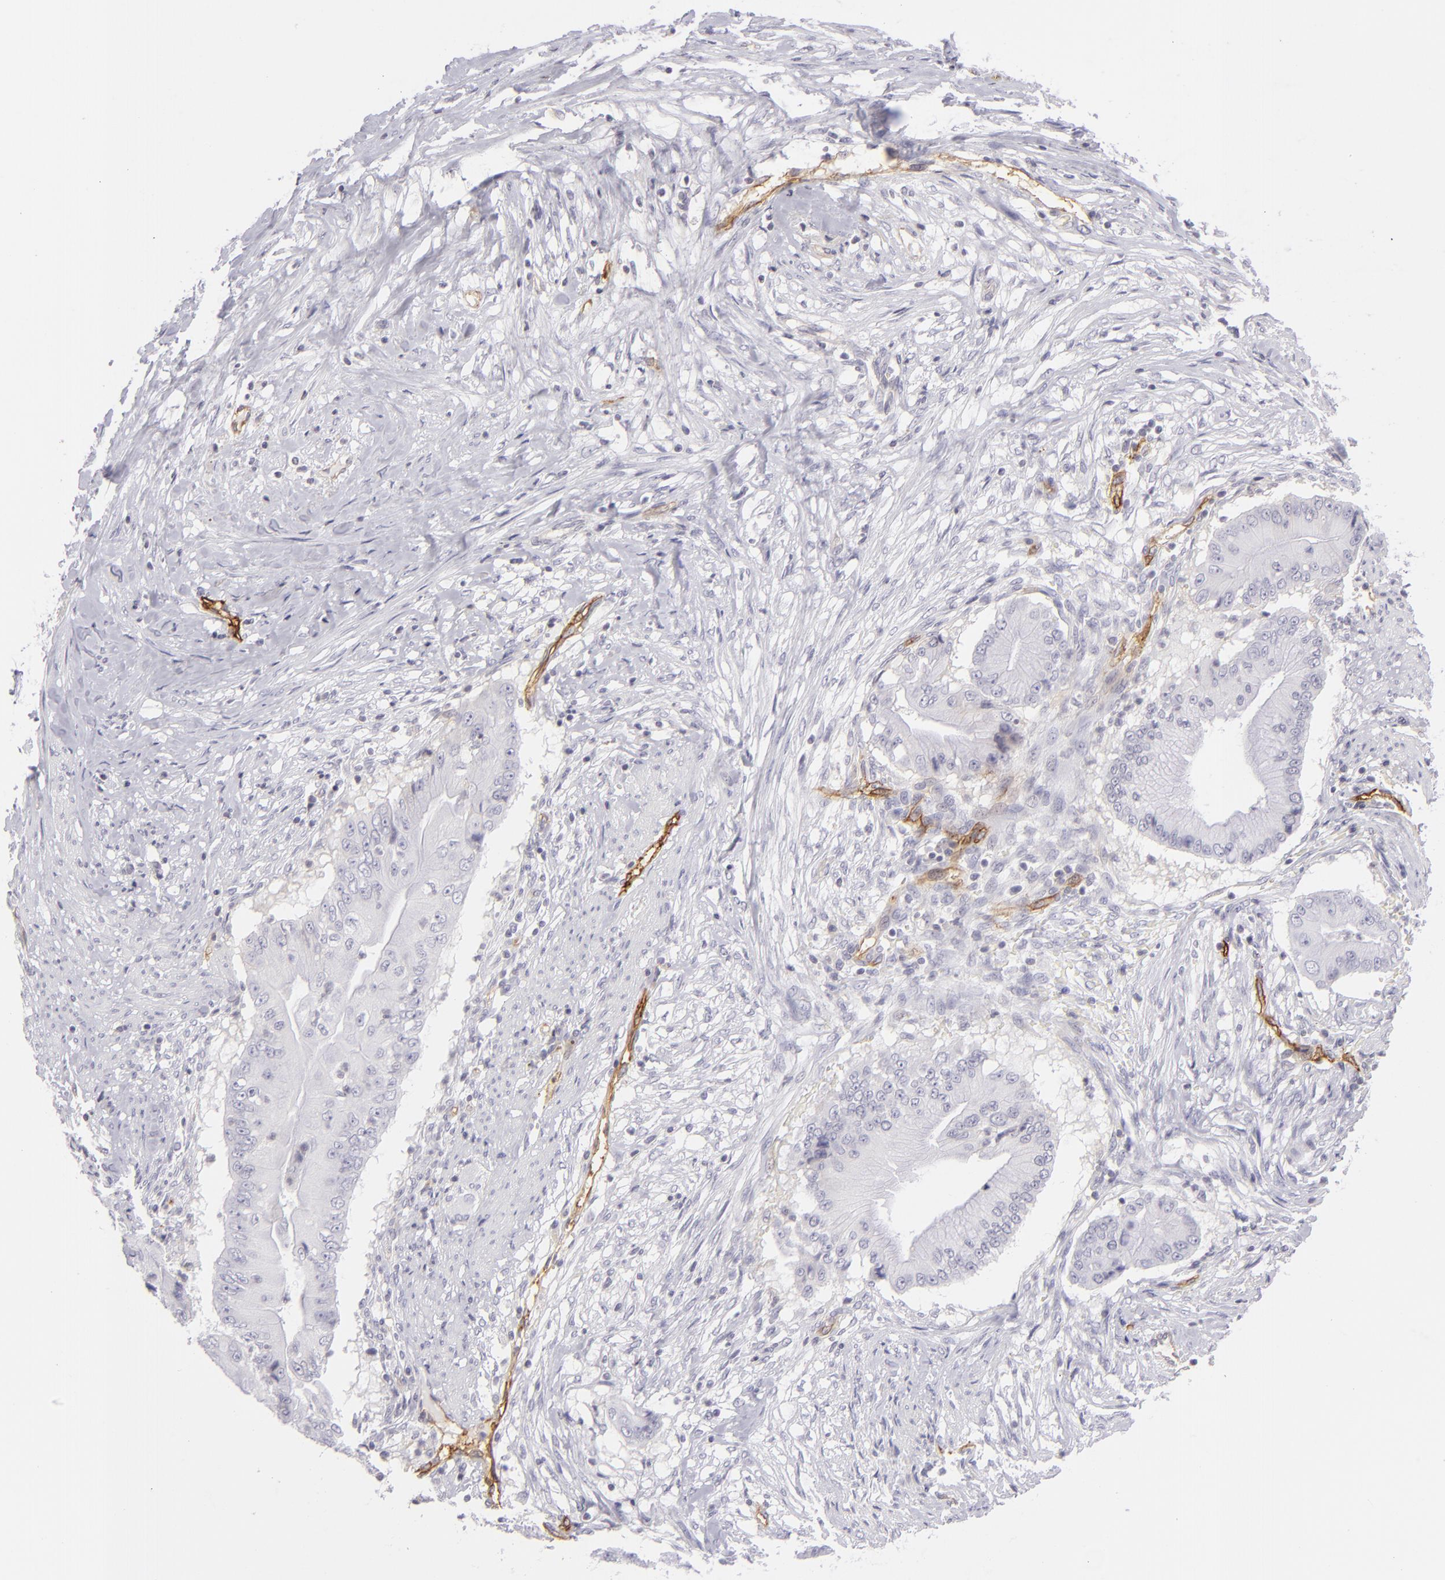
{"staining": {"intensity": "negative", "quantity": "none", "location": "none"}, "tissue": "pancreatic cancer", "cell_type": "Tumor cells", "image_type": "cancer", "snomed": [{"axis": "morphology", "description": "Adenocarcinoma, NOS"}, {"axis": "topography", "description": "Pancreas"}], "caption": "Tumor cells are negative for brown protein staining in adenocarcinoma (pancreatic). The staining is performed using DAB brown chromogen with nuclei counter-stained in using hematoxylin.", "gene": "THBD", "patient": {"sex": "male", "age": 62}}